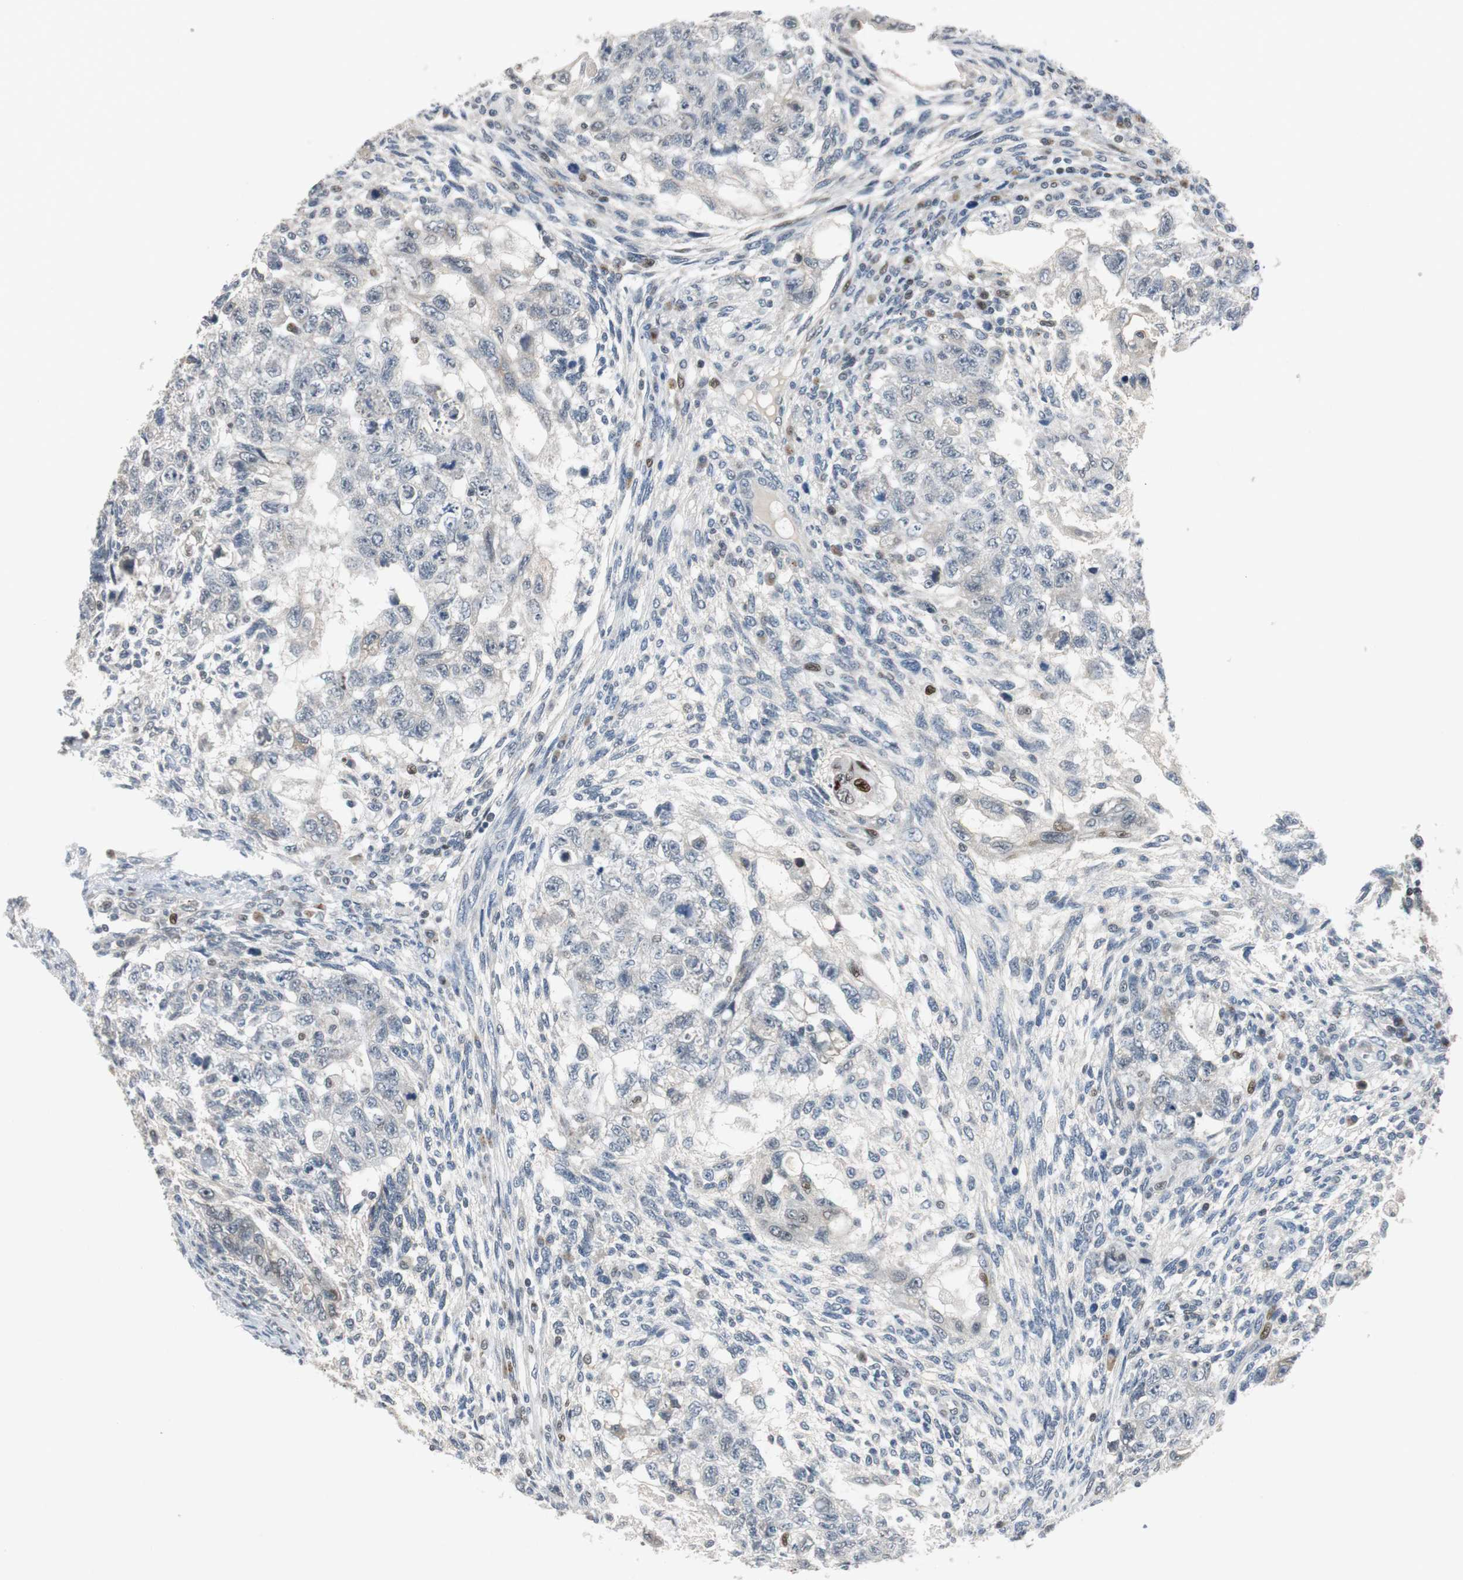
{"staining": {"intensity": "negative", "quantity": "none", "location": "none"}, "tissue": "testis cancer", "cell_type": "Tumor cells", "image_type": "cancer", "snomed": [{"axis": "morphology", "description": "Normal tissue, NOS"}, {"axis": "morphology", "description": "Carcinoma, Embryonal, NOS"}, {"axis": "topography", "description": "Testis"}], "caption": "Immunohistochemistry photomicrograph of human embryonal carcinoma (testis) stained for a protein (brown), which displays no expression in tumor cells.", "gene": "AJUBA", "patient": {"sex": "male", "age": 36}}